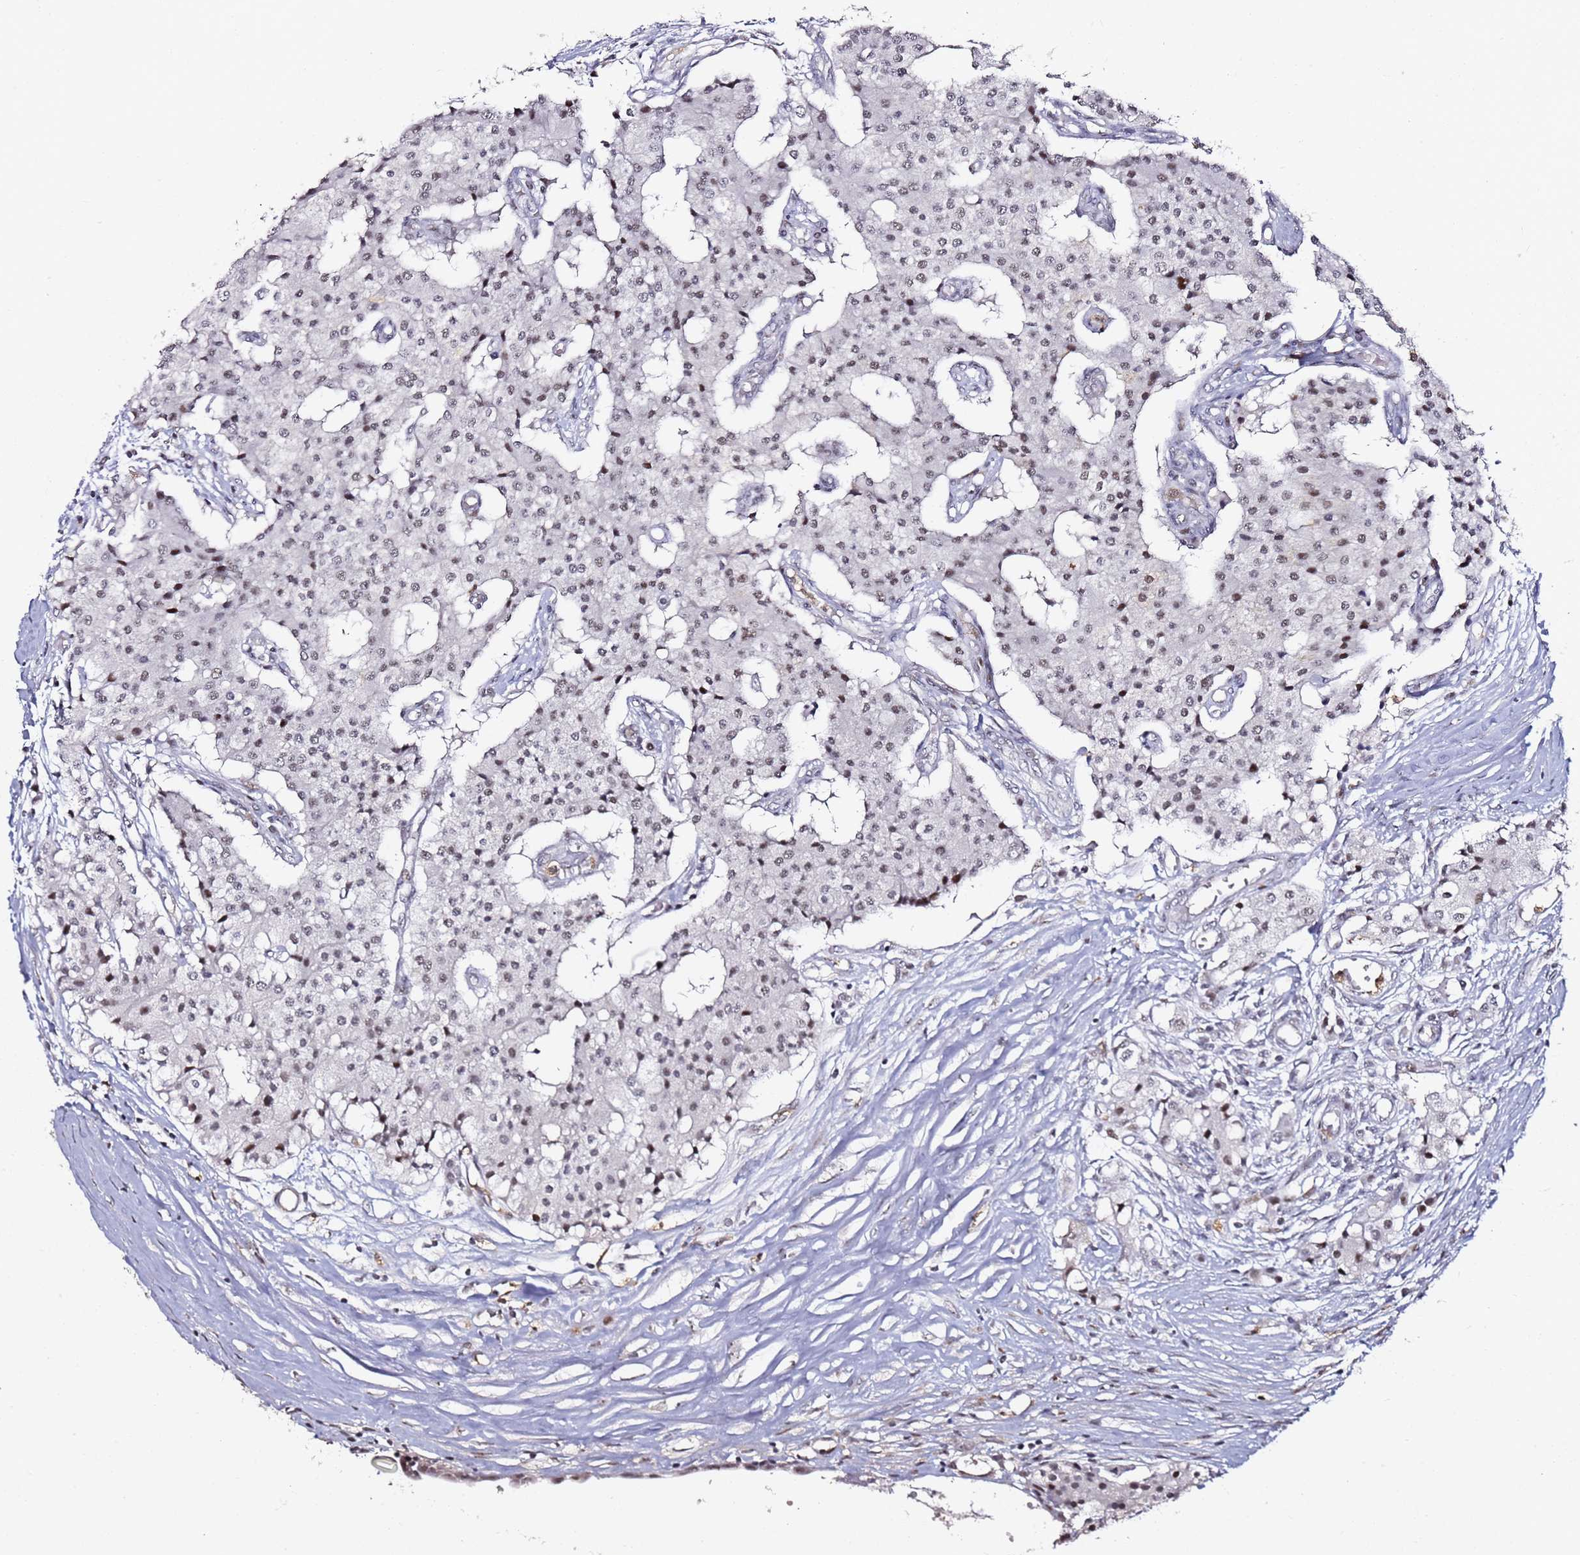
{"staining": {"intensity": "weak", "quantity": "25%-75%", "location": "nuclear"}, "tissue": "carcinoid", "cell_type": "Tumor cells", "image_type": "cancer", "snomed": [{"axis": "morphology", "description": "Carcinoid, malignant, NOS"}, {"axis": "topography", "description": "Colon"}], "caption": "Brown immunohistochemical staining in human carcinoid demonstrates weak nuclear expression in approximately 25%-75% of tumor cells.", "gene": "FCF1", "patient": {"sex": "female", "age": 52}}